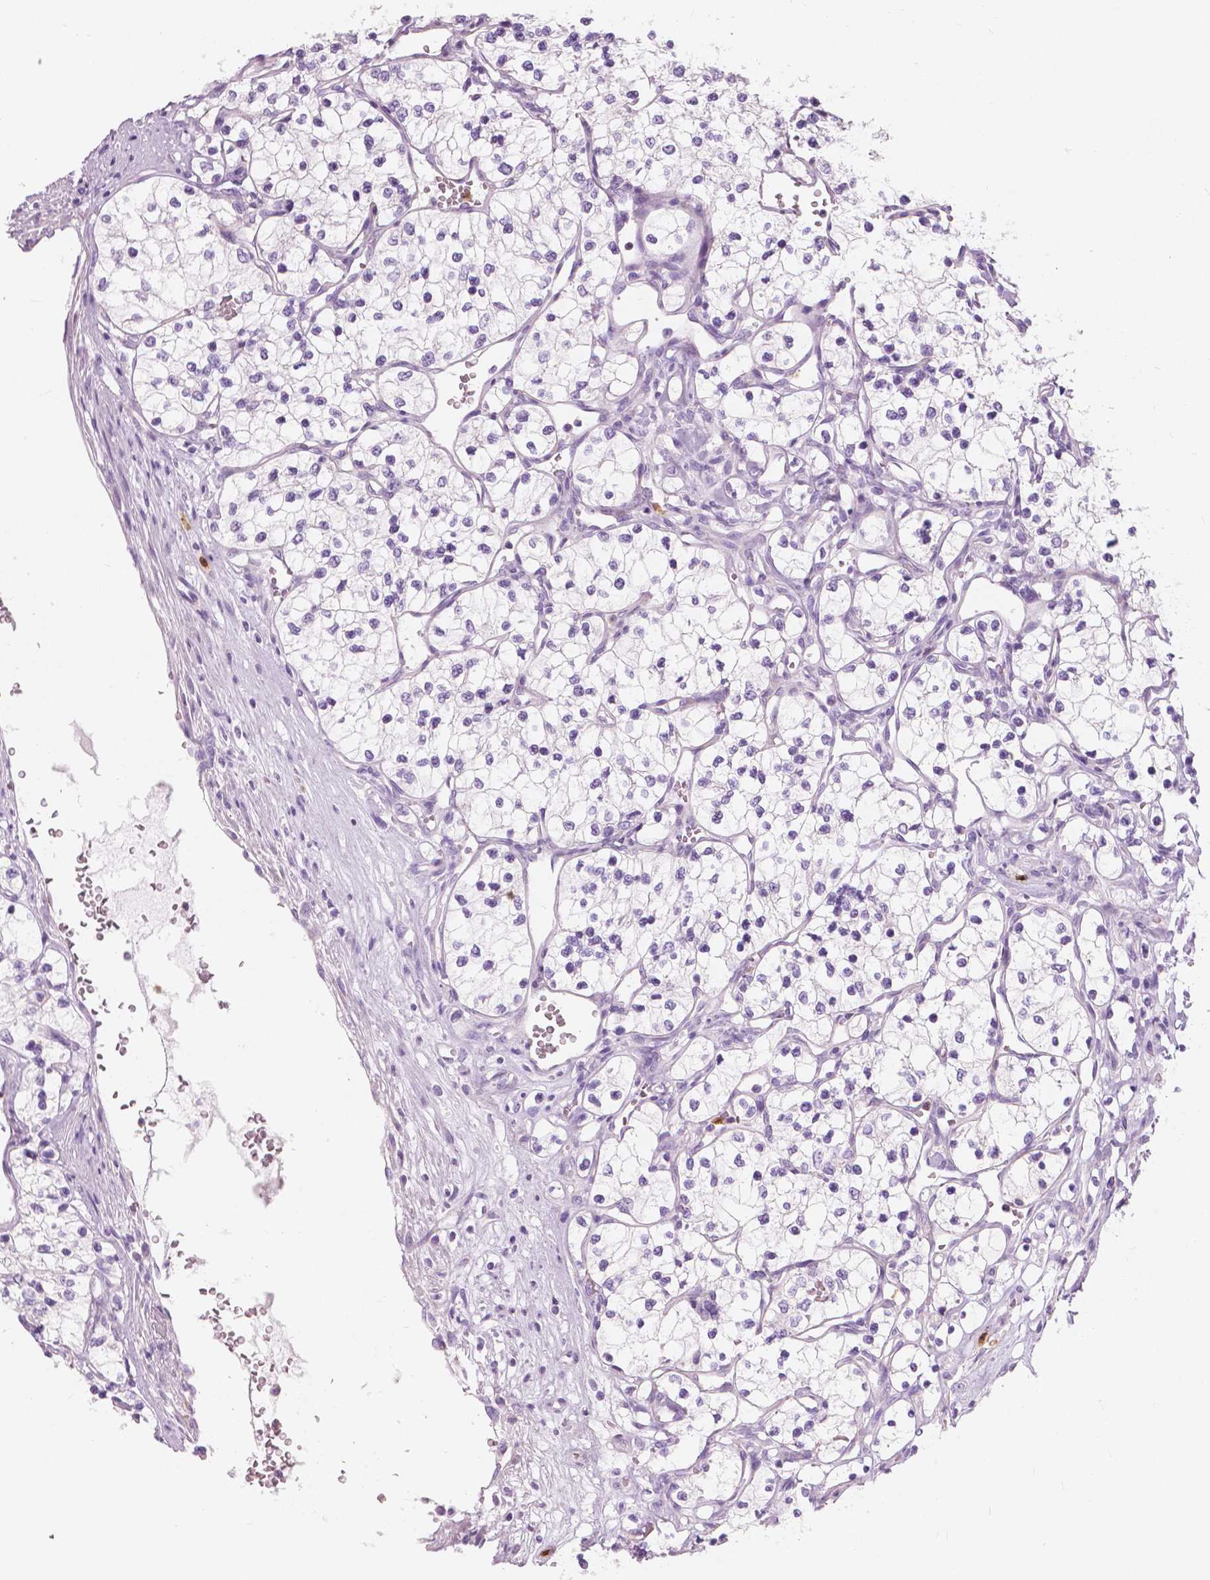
{"staining": {"intensity": "negative", "quantity": "none", "location": "none"}, "tissue": "renal cancer", "cell_type": "Tumor cells", "image_type": "cancer", "snomed": [{"axis": "morphology", "description": "Adenocarcinoma, NOS"}, {"axis": "topography", "description": "Kidney"}], "caption": "High magnification brightfield microscopy of adenocarcinoma (renal) stained with DAB (3,3'-diaminobenzidine) (brown) and counterstained with hematoxylin (blue): tumor cells show no significant staining.", "gene": "CXCR2", "patient": {"sex": "female", "age": 69}}